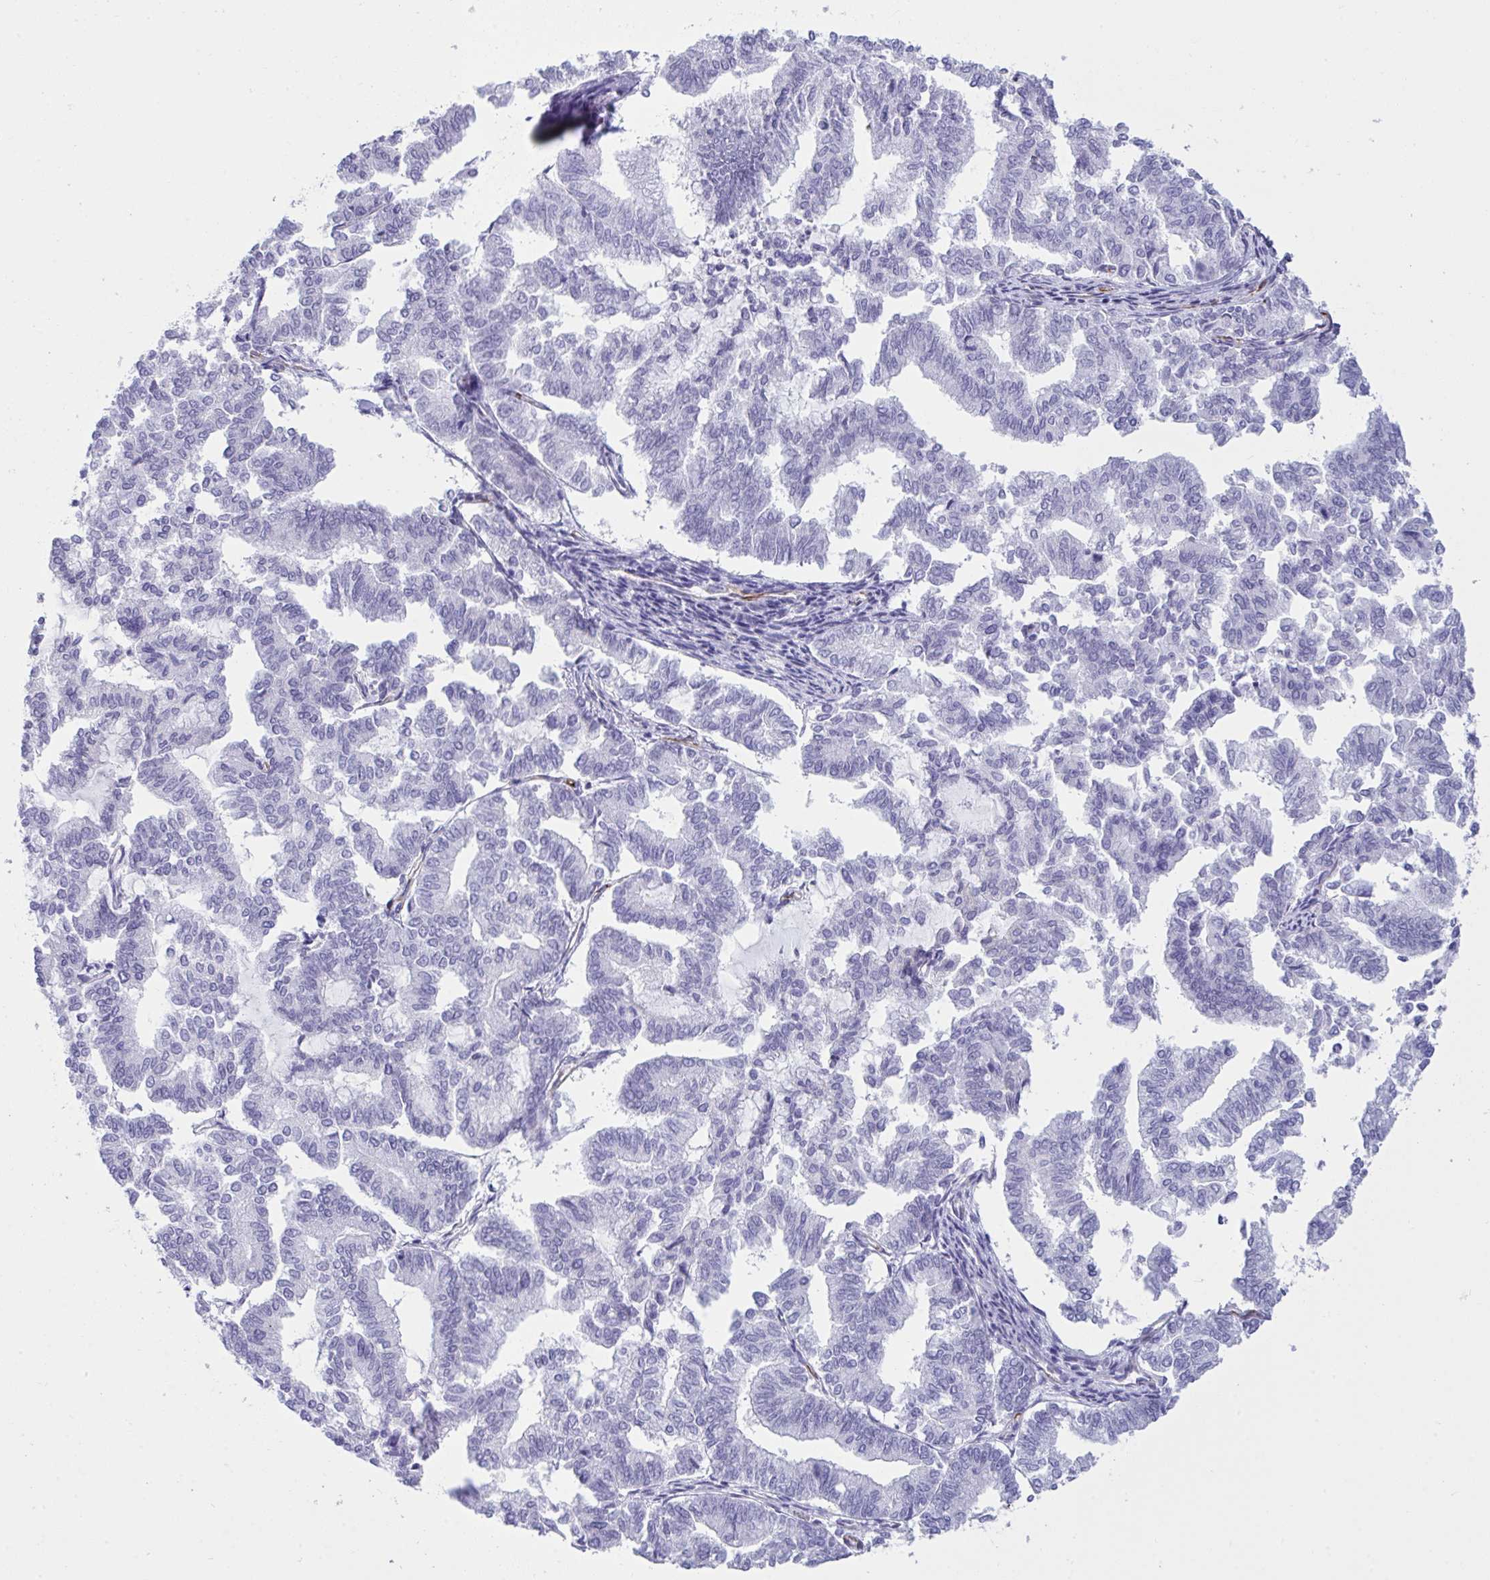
{"staining": {"intensity": "negative", "quantity": "none", "location": "none"}, "tissue": "endometrial cancer", "cell_type": "Tumor cells", "image_type": "cancer", "snomed": [{"axis": "morphology", "description": "Adenocarcinoma, NOS"}, {"axis": "topography", "description": "Endometrium"}], "caption": "Immunohistochemical staining of endometrial cancer shows no significant positivity in tumor cells.", "gene": "SLC35B1", "patient": {"sex": "female", "age": 79}}